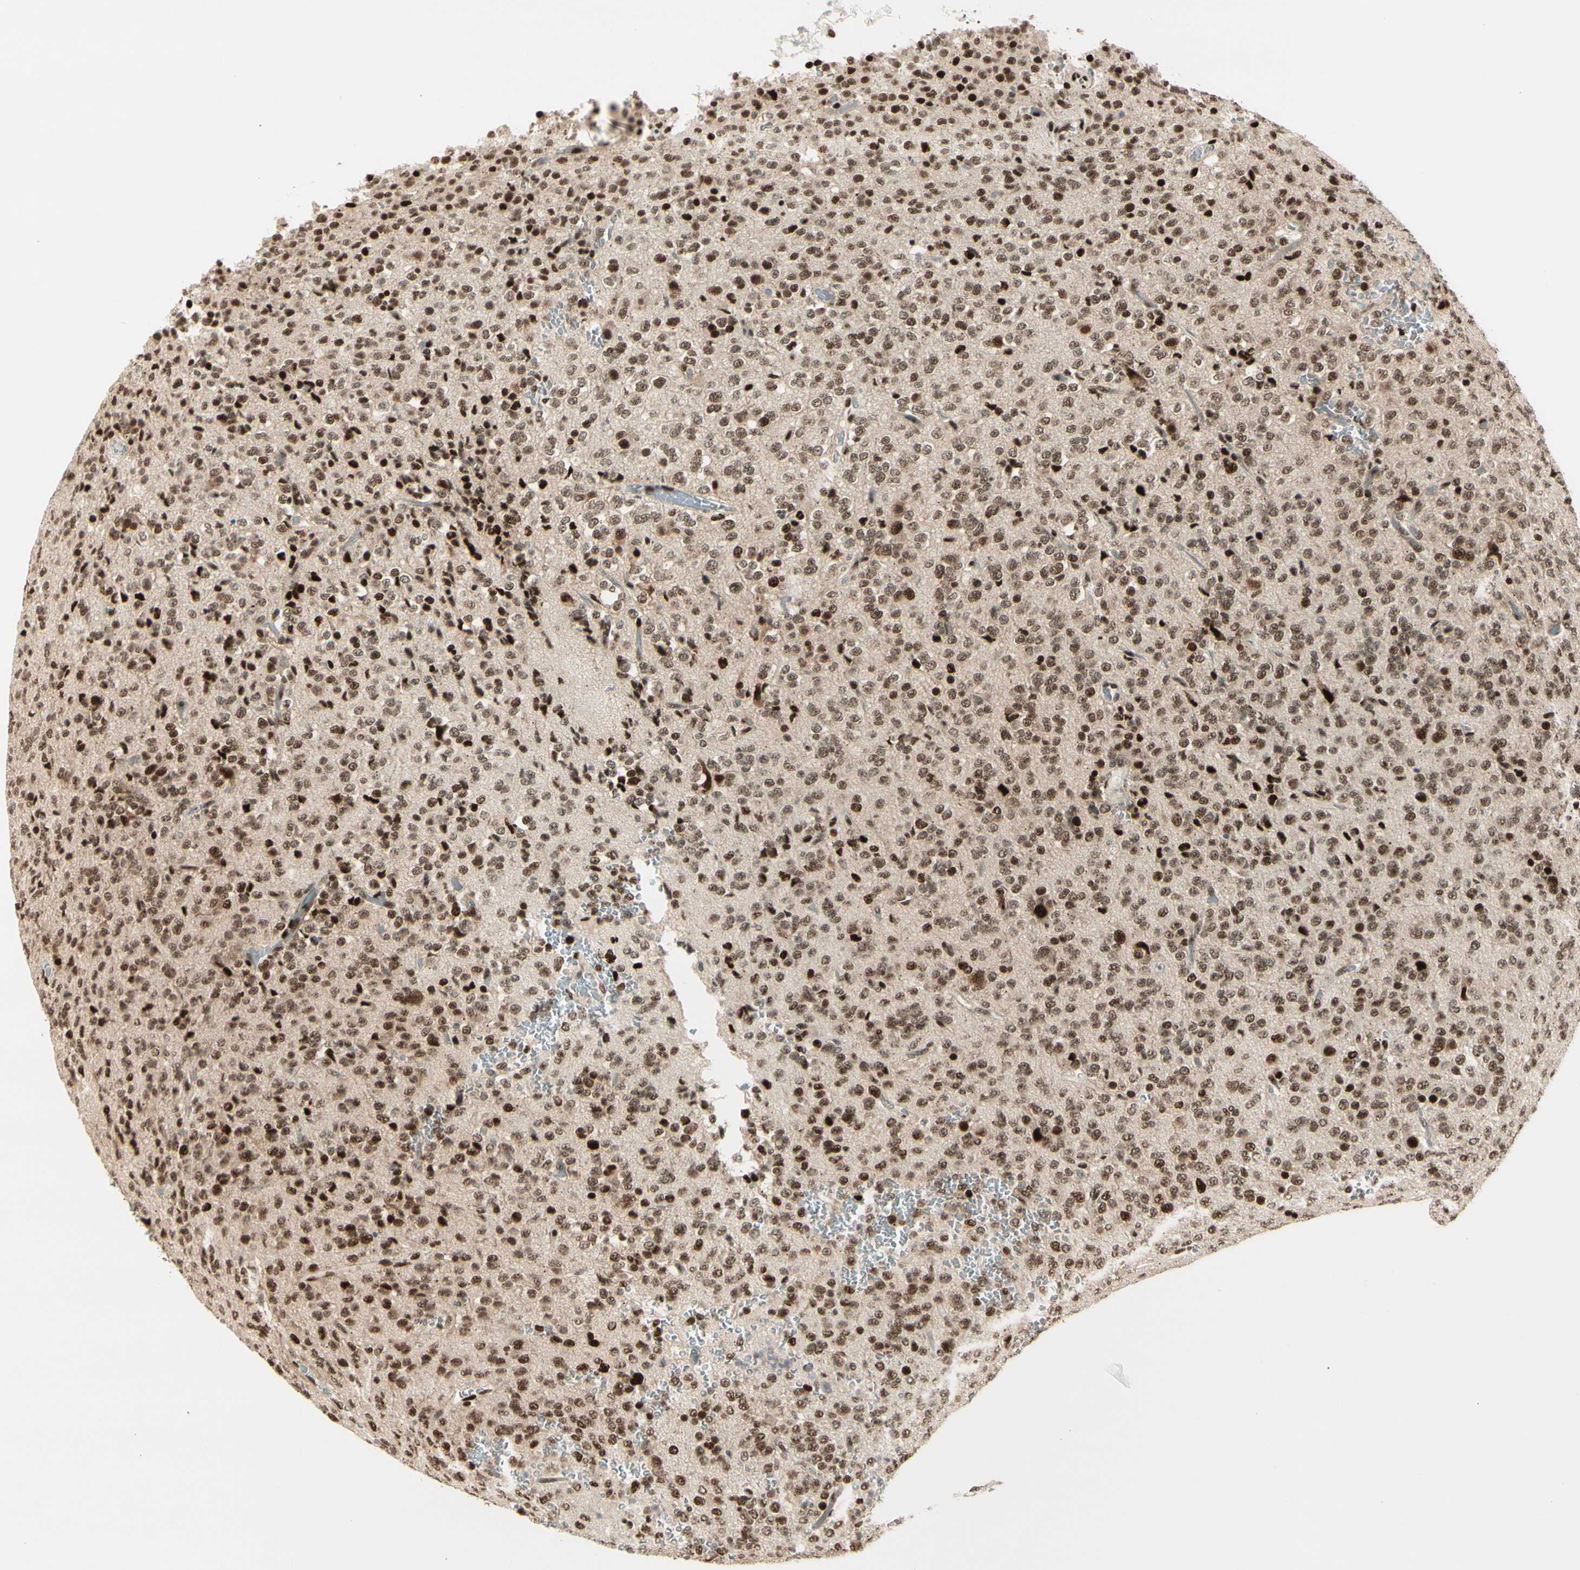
{"staining": {"intensity": "moderate", "quantity": ">75%", "location": "nuclear"}, "tissue": "glioma", "cell_type": "Tumor cells", "image_type": "cancer", "snomed": [{"axis": "morphology", "description": "Glioma, malignant, Low grade"}, {"axis": "topography", "description": "Brain"}], "caption": "Protein analysis of glioma tissue displays moderate nuclear staining in approximately >75% of tumor cells.", "gene": "HEXIM1", "patient": {"sex": "male", "age": 38}}